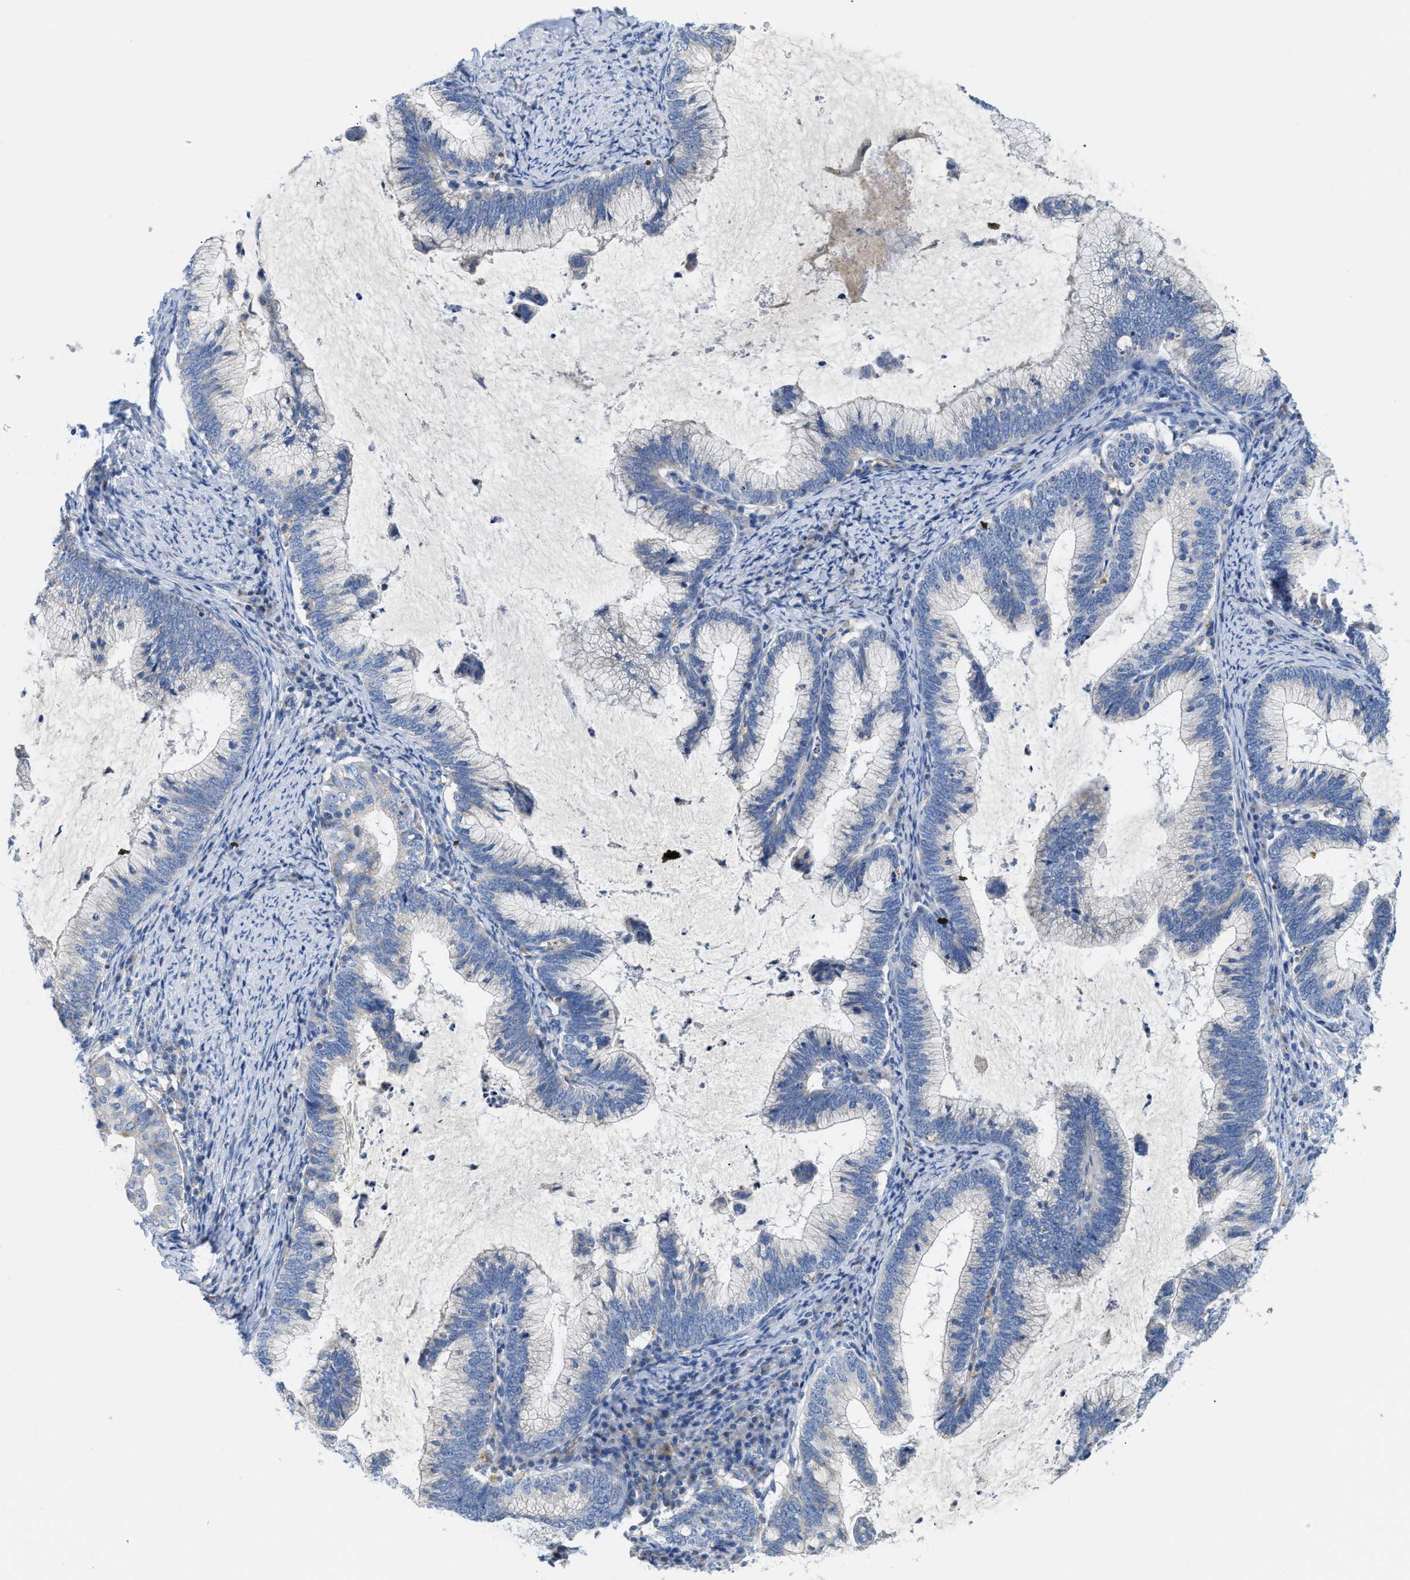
{"staining": {"intensity": "negative", "quantity": "none", "location": "none"}, "tissue": "cervical cancer", "cell_type": "Tumor cells", "image_type": "cancer", "snomed": [{"axis": "morphology", "description": "Adenocarcinoma, NOS"}, {"axis": "topography", "description": "Cervix"}], "caption": "IHC micrograph of neoplastic tissue: cervical cancer (adenocarcinoma) stained with DAB reveals no significant protein expression in tumor cells. The staining was performed using DAB (3,3'-diaminobenzidine) to visualize the protein expression in brown, while the nuclei were stained in blue with hematoxylin (Magnification: 20x).", "gene": "SLC25A13", "patient": {"sex": "female", "age": 36}}